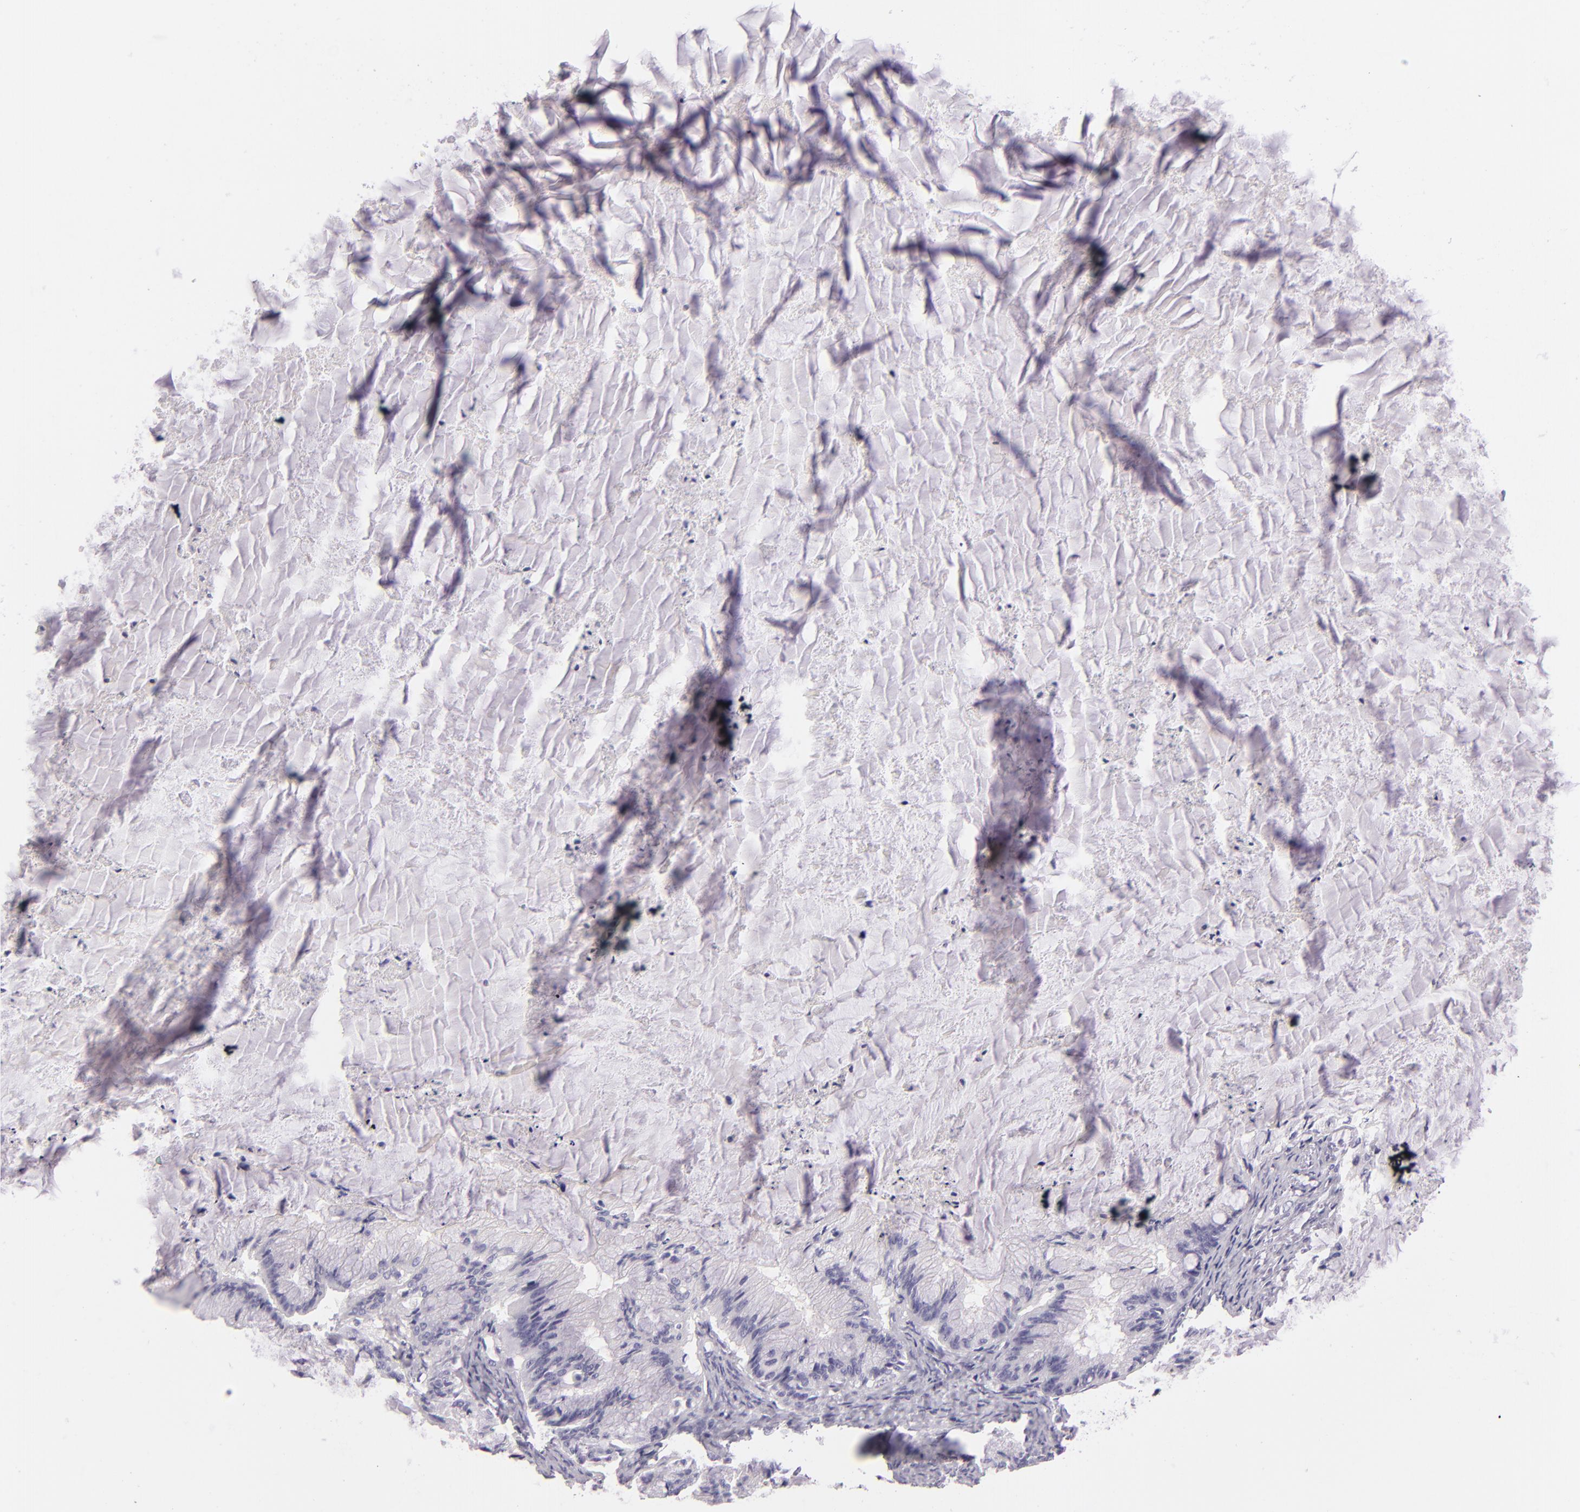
{"staining": {"intensity": "negative", "quantity": "none", "location": "none"}, "tissue": "ovarian cancer", "cell_type": "Tumor cells", "image_type": "cancer", "snomed": [{"axis": "morphology", "description": "Cystadenocarcinoma, mucinous, NOS"}, {"axis": "topography", "description": "Ovary"}], "caption": "Ovarian cancer (mucinous cystadenocarcinoma) stained for a protein using immunohistochemistry (IHC) shows no positivity tumor cells.", "gene": "INA", "patient": {"sex": "female", "age": 57}}